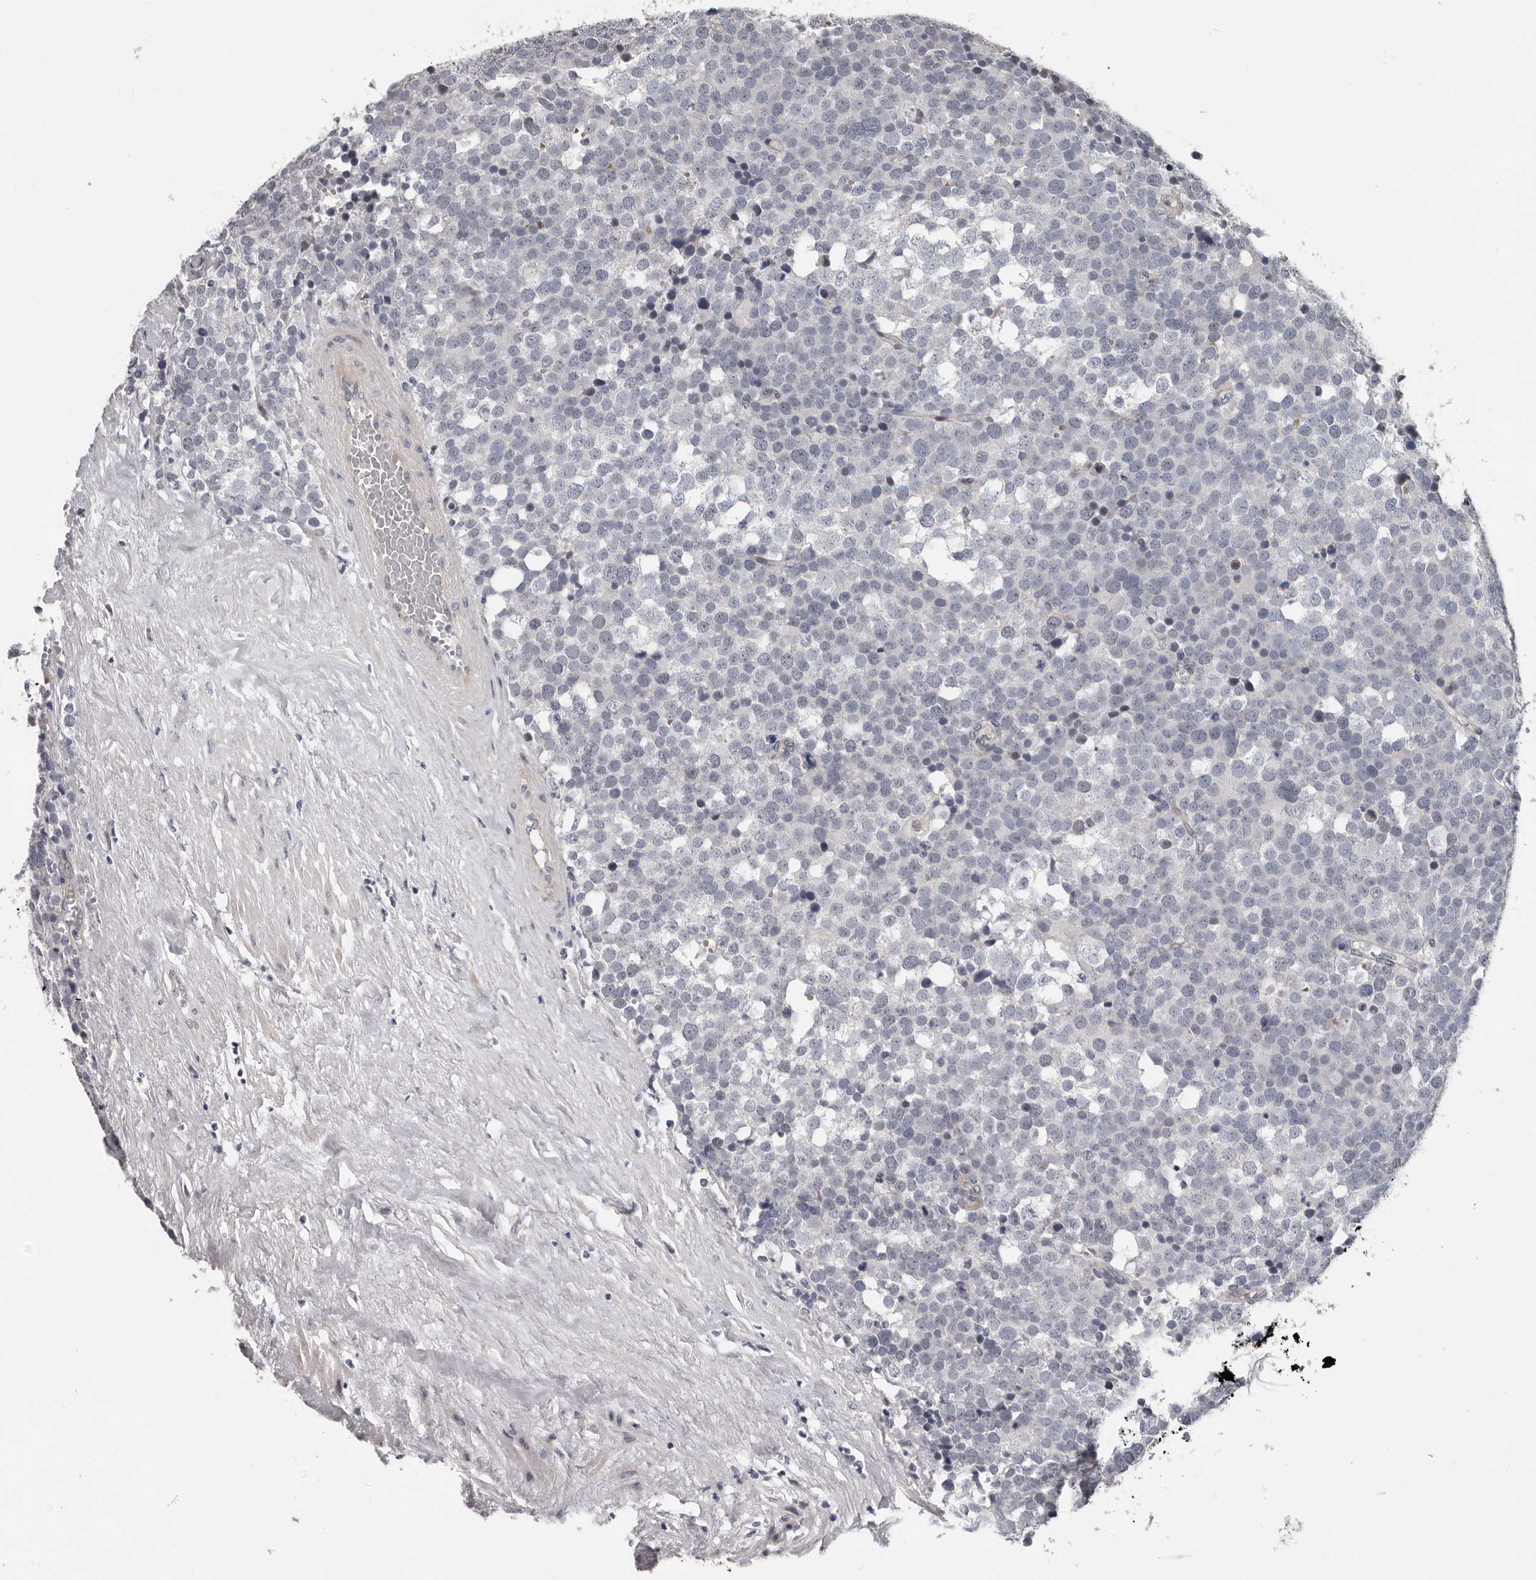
{"staining": {"intensity": "negative", "quantity": "none", "location": "none"}, "tissue": "testis cancer", "cell_type": "Tumor cells", "image_type": "cancer", "snomed": [{"axis": "morphology", "description": "Seminoma, NOS"}, {"axis": "topography", "description": "Testis"}], "caption": "IHC histopathology image of seminoma (testis) stained for a protein (brown), which exhibits no staining in tumor cells.", "gene": "RNF217", "patient": {"sex": "male", "age": 71}}